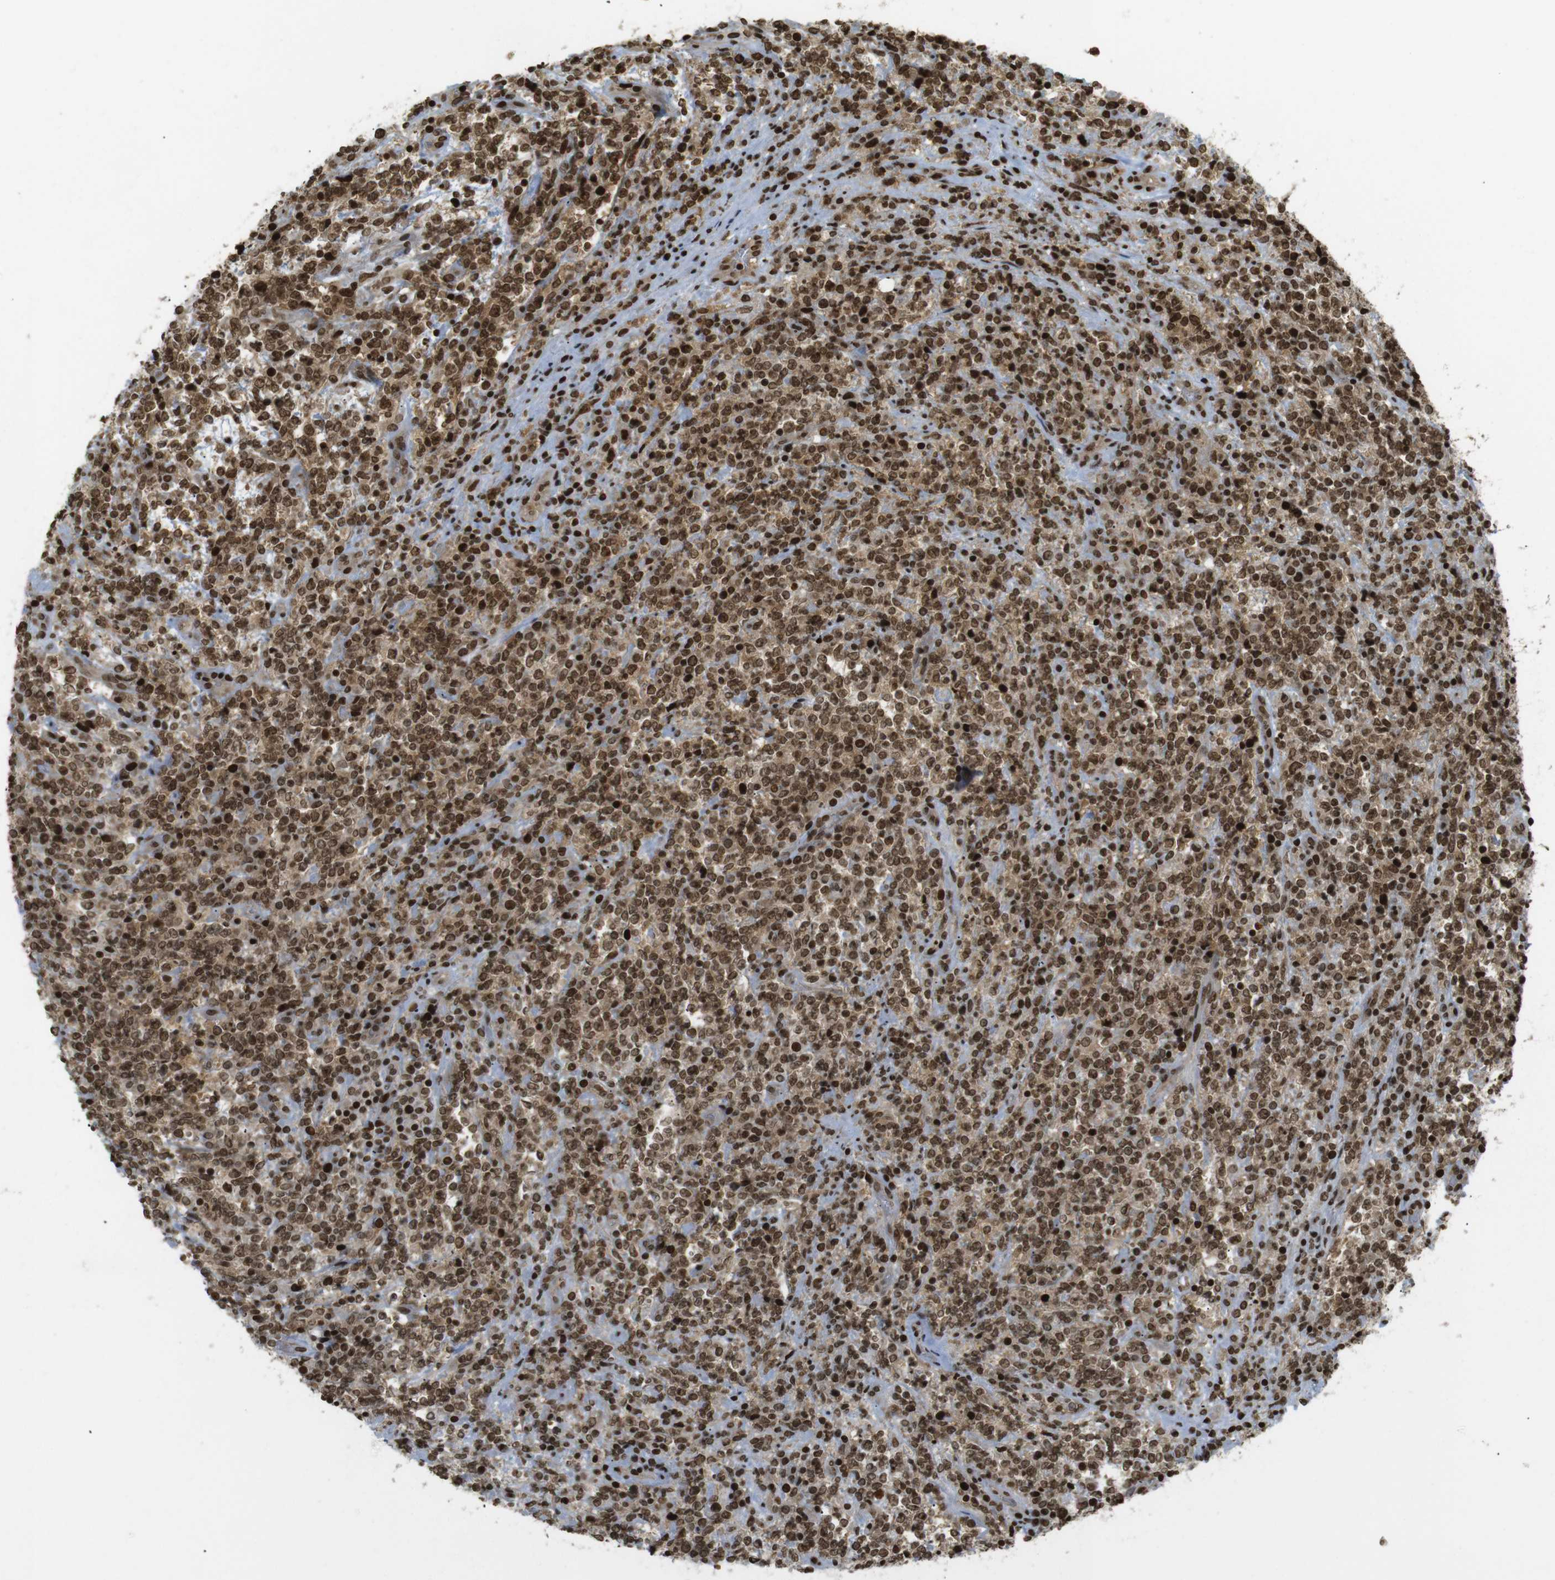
{"staining": {"intensity": "moderate", "quantity": ">75%", "location": "cytoplasmic/membranous,nuclear"}, "tissue": "lymphoma", "cell_type": "Tumor cells", "image_type": "cancer", "snomed": [{"axis": "morphology", "description": "Malignant lymphoma, non-Hodgkin's type, High grade"}, {"axis": "topography", "description": "Soft tissue"}], "caption": "Protein expression by immunohistochemistry (IHC) reveals moderate cytoplasmic/membranous and nuclear expression in approximately >75% of tumor cells in malignant lymphoma, non-Hodgkin's type (high-grade). The protein is shown in brown color, while the nuclei are stained blue.", "gene": "RUVBL2", "patient": {"sex": "male", "age": 18}}